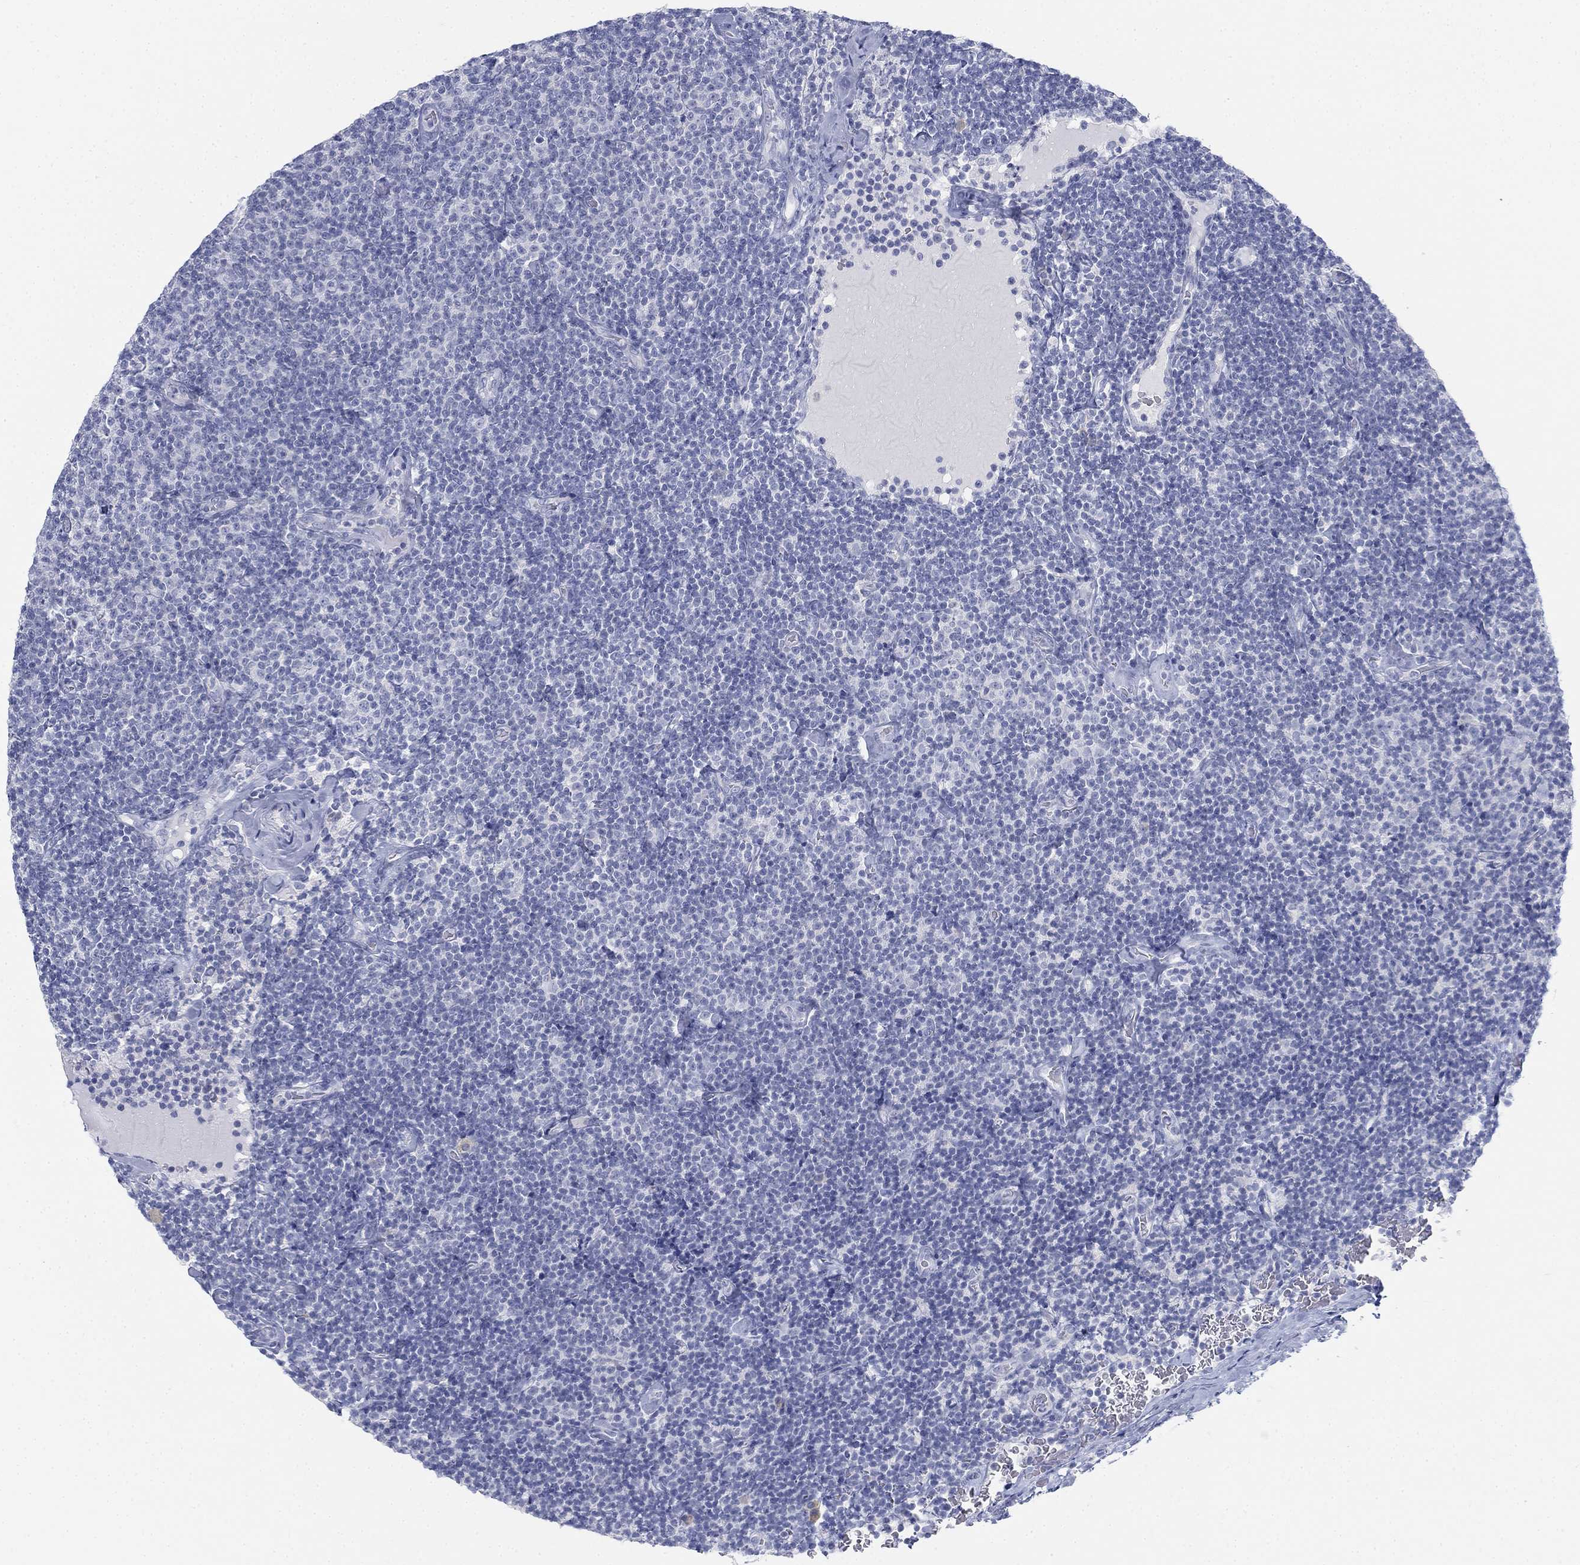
{"staining": {"intensity": "negative", "quantity": "none", "location": "none"}, "tissue": "lymphoma", "cell_type": "Tumor cells", "image_type": "cancer", "snomed": [{"axis": "morphology", "description": "Malignant lymphoma, non-Hodgkin's type, Low grade"}, {"axis": "topography", "description": "Lymph node"}], "caption": "Immunohistochemical staining of lymphoma reveals no significant expression in tumor cells.", "gene": "GCNA", "patient": {"sex": "male", "age": 81}}